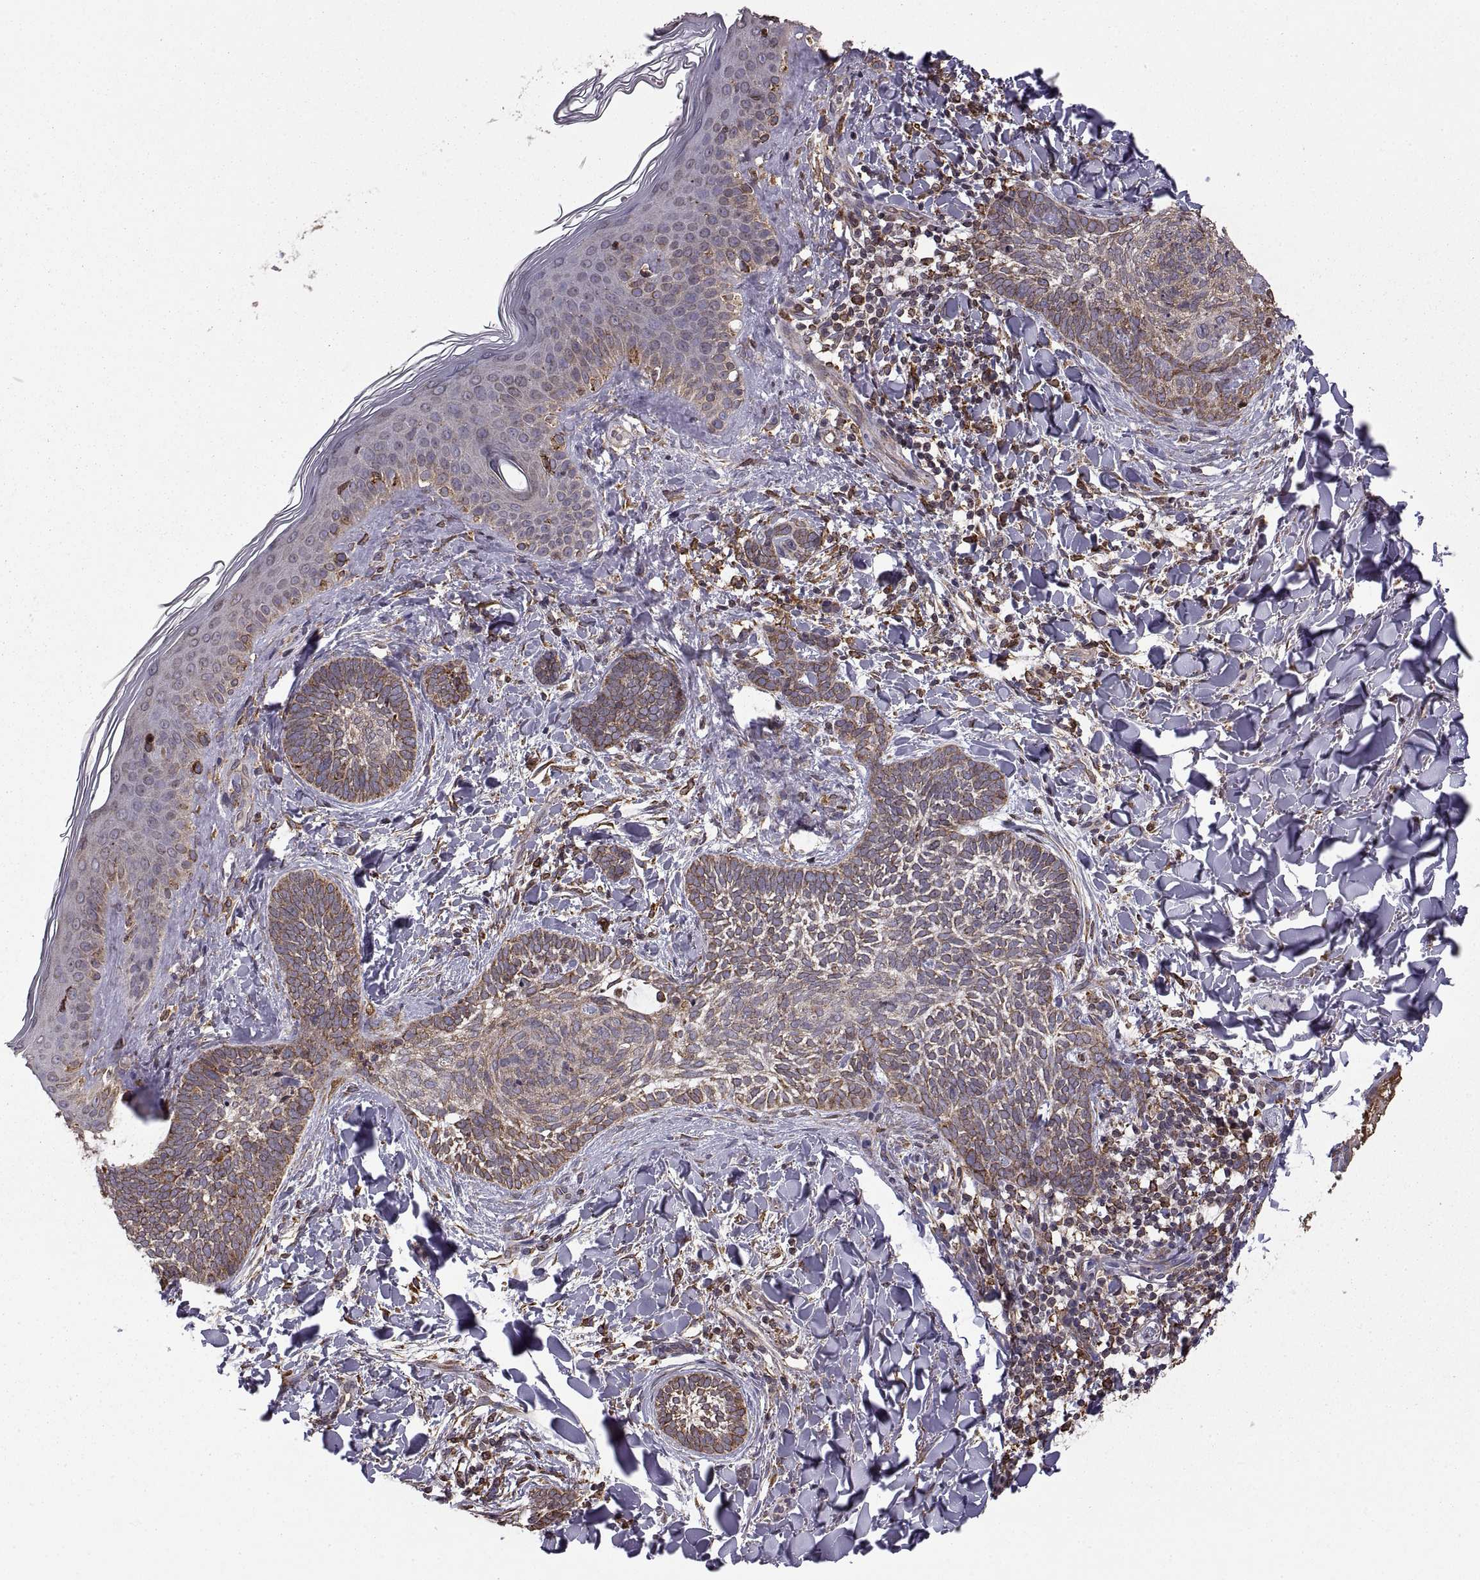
{"staining": {"intensity": "moderate", "quantity": "<25%", "location": "cytoplasmic/membranous"}, "tissue": "skin cancer", "cell_type": "Tumor cells", "image_type": "cancer", "snomed": [{"axis": "morphology", "description": "Normal tissue, NOS"}, {"axis": "morphology", "description": "Basal cell carcinoma"}, {"axis": "topography", "description": "Skin"}], "caption": "Immunohistochemical staining of human skin cancer displays low levels of moderate cytoplasmic/membranous protein expression in approximately <25% of tumor cells.", "gene": "PDIA3", "patient": {"sex": "male", "age": 46}}